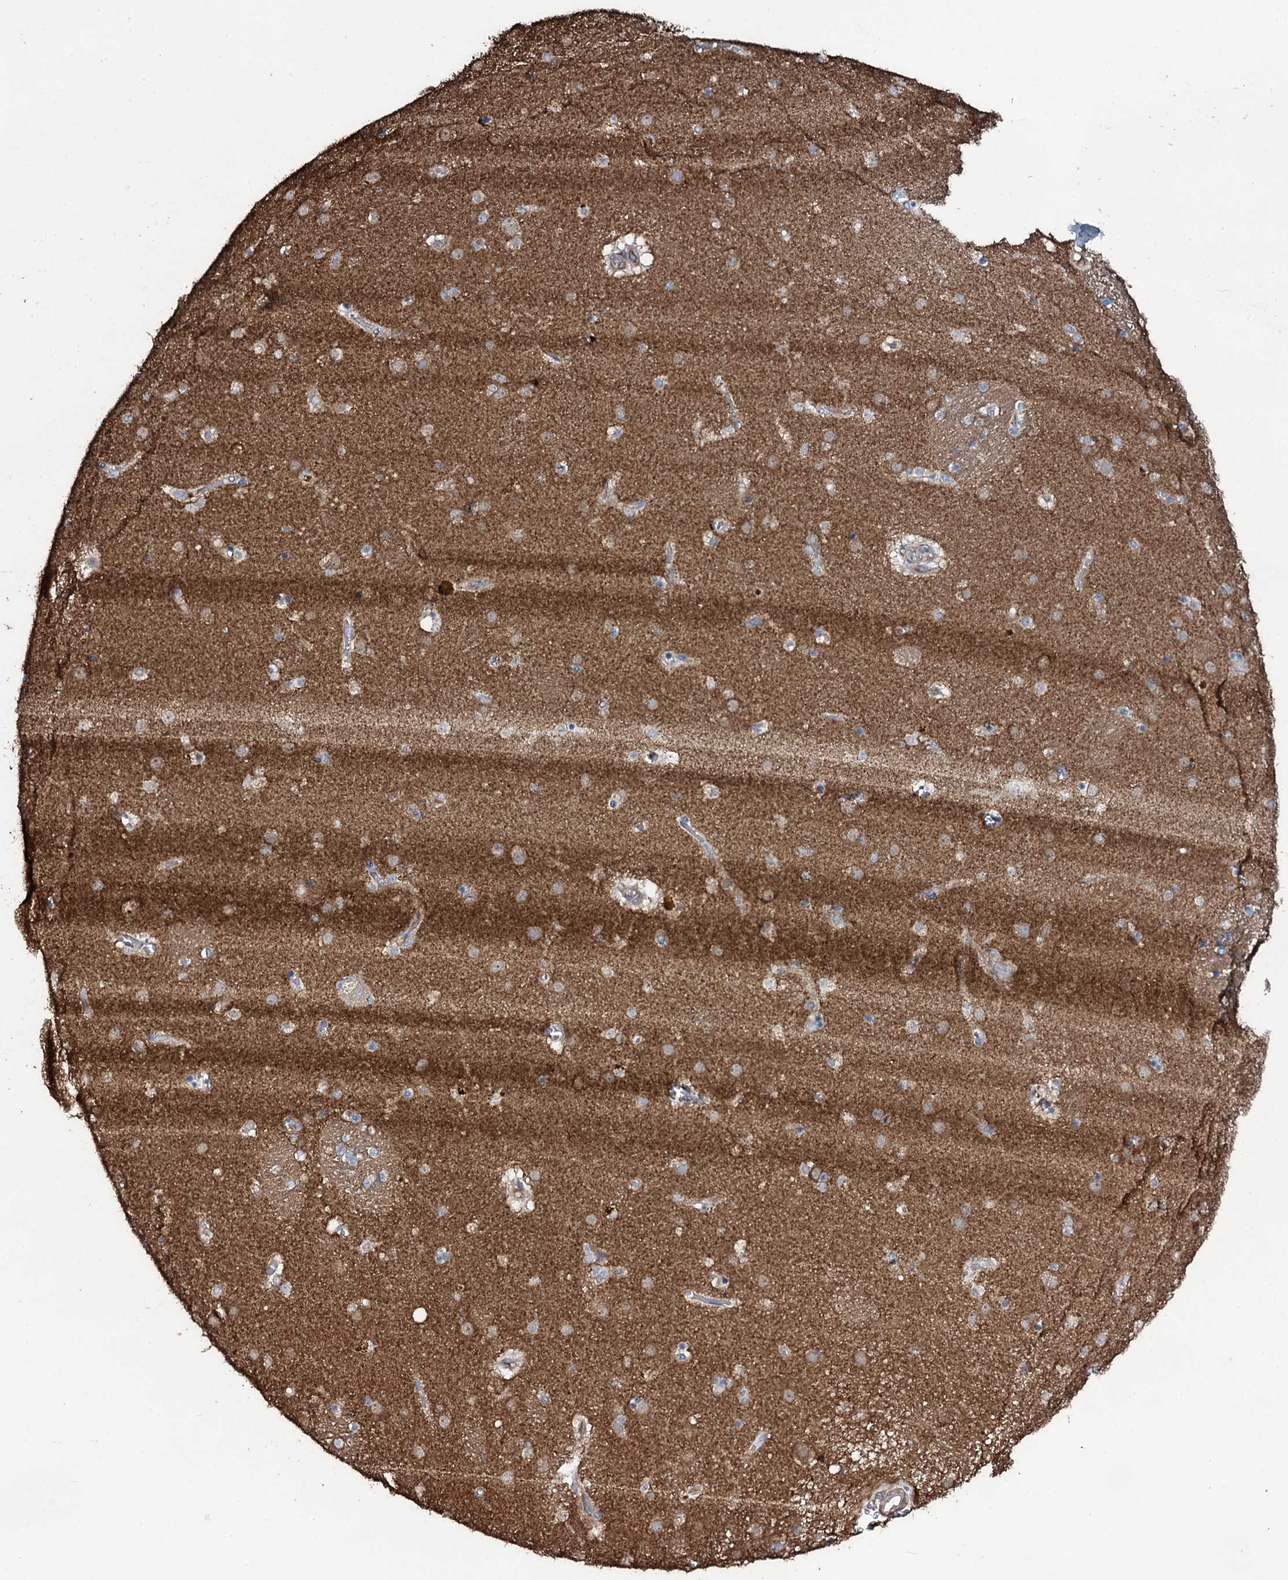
{"staining": {"intensity": "weak", "quantity": "25%-75%", "location": "cytoplasmic/membranous"}, "tissue": "caudate", "cell_type": "Glial cells", "image_type": "normal", "snomed": [{"axis": "morphology", "description": "Normal tissue, NOS"}, {"axis": "topography", "description": "Lateral ventricle wall"}], "caption": "Immunohistochemistry (IHC) photomicrograph of unremarkable human caudate stained for a protein (brown), which exhibits low levels of weak cytoplasmic/membranous staining in about 25%-75% of glial cells.", "gene": "WIPF3", "patient": {"sex": "male", "age": 70}}